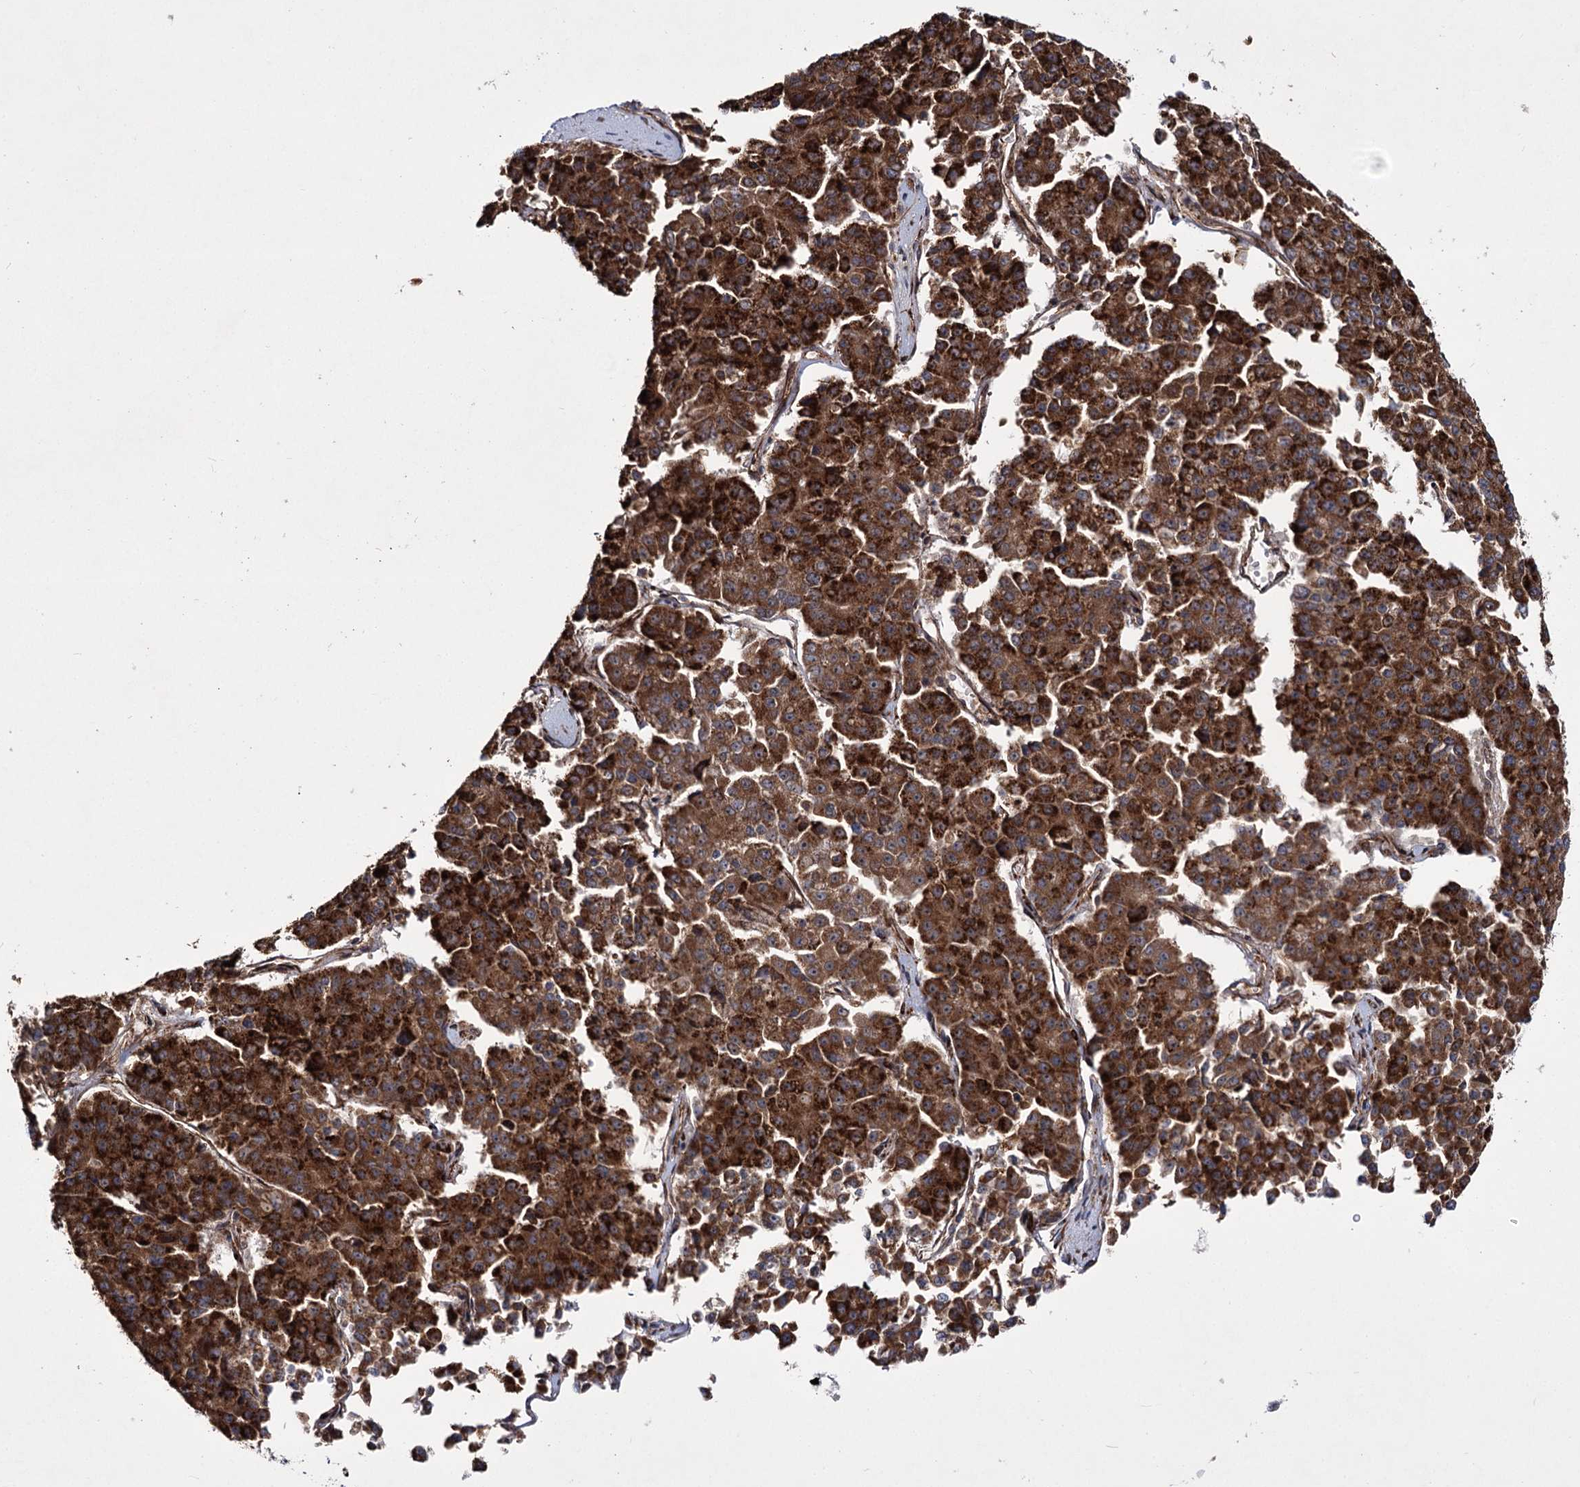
{"staining": {"intensity": "strong", "quantity": ">75%", "location": "cytoplasmic/membranous"}, "tissue": "pancreatic cancer", "cell_type": "Tumor cells", "image_type": "cancer", "snomed": [{"axis": "morphology", "description": "Adenocarcinoma, NOS"}, {"axis": "topography", "description": "Pancreas"}], "caption": "This is an image of immunohistochemistry (IHC) staining of pancreatic cancer (adenocarcinoma), which shows strong expression in the cytoplasmic/membranous of tumor cells.", "gene": "HECTD2", "patient": {"sex": "male", "age": 50}}